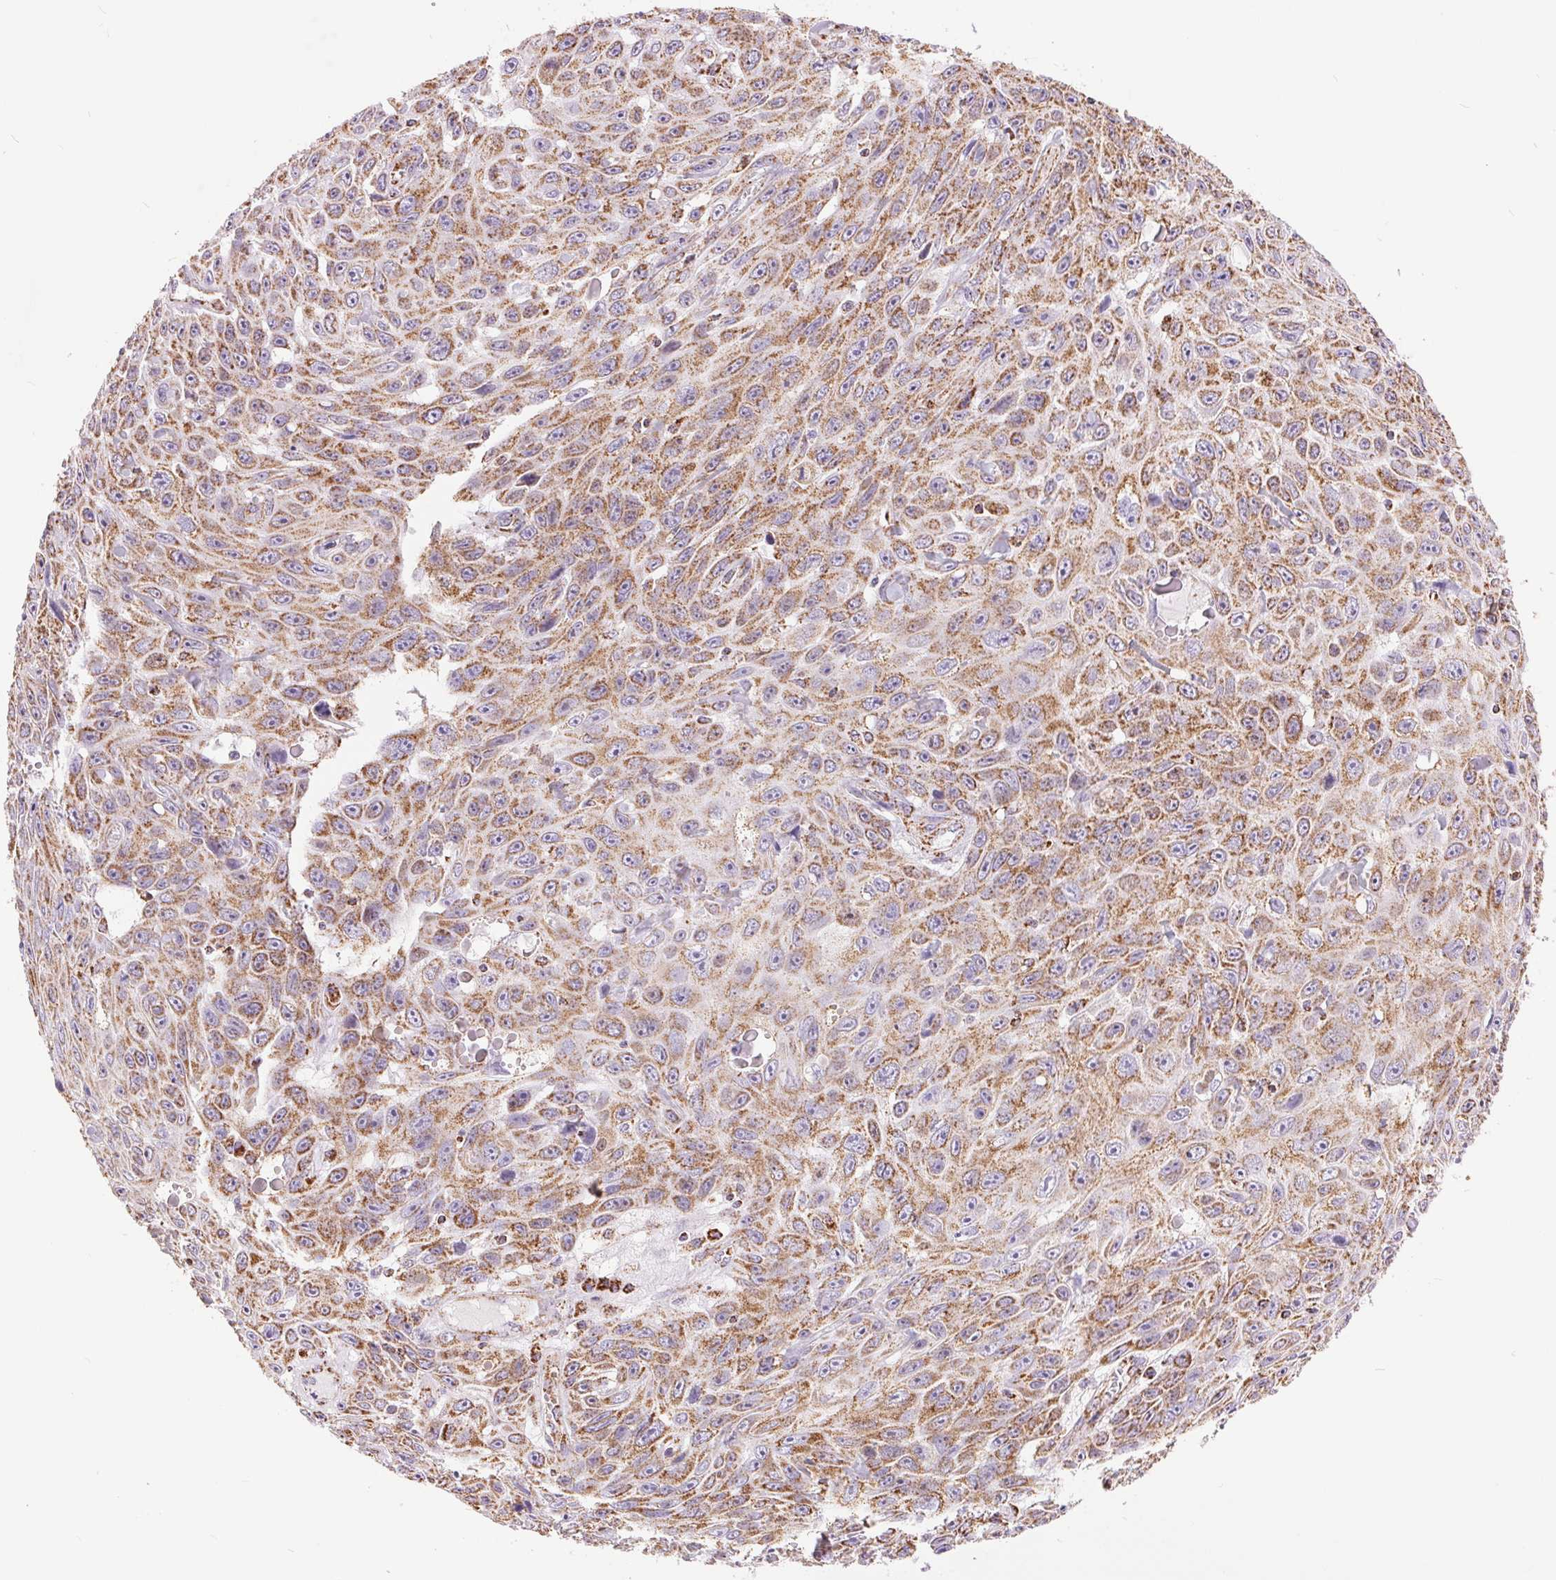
{"staining": {"intensity": "moderate", "quantity": ">75%", "location": "cytoplasmic/membranous"}, "tissue": "skin cancer", "cell_type": "Tumor cells", "image_type": "cancer", "snomed": [{"axis": "morphology", "description": "Squamous cell carcinoma, NOS"}, {"axis": "topography", "description": "Skin"}], "caption": "Immunohistochemistry (IHC) histopathology image of skin cancer stained for a protein (brown), which demonstrates medium levels of moderate cytoplasmic/membranous positivity in approximately >75% of tumor cells.", "gene": "ATP5PB", "patient": {"sex": "male", "age": 82}}